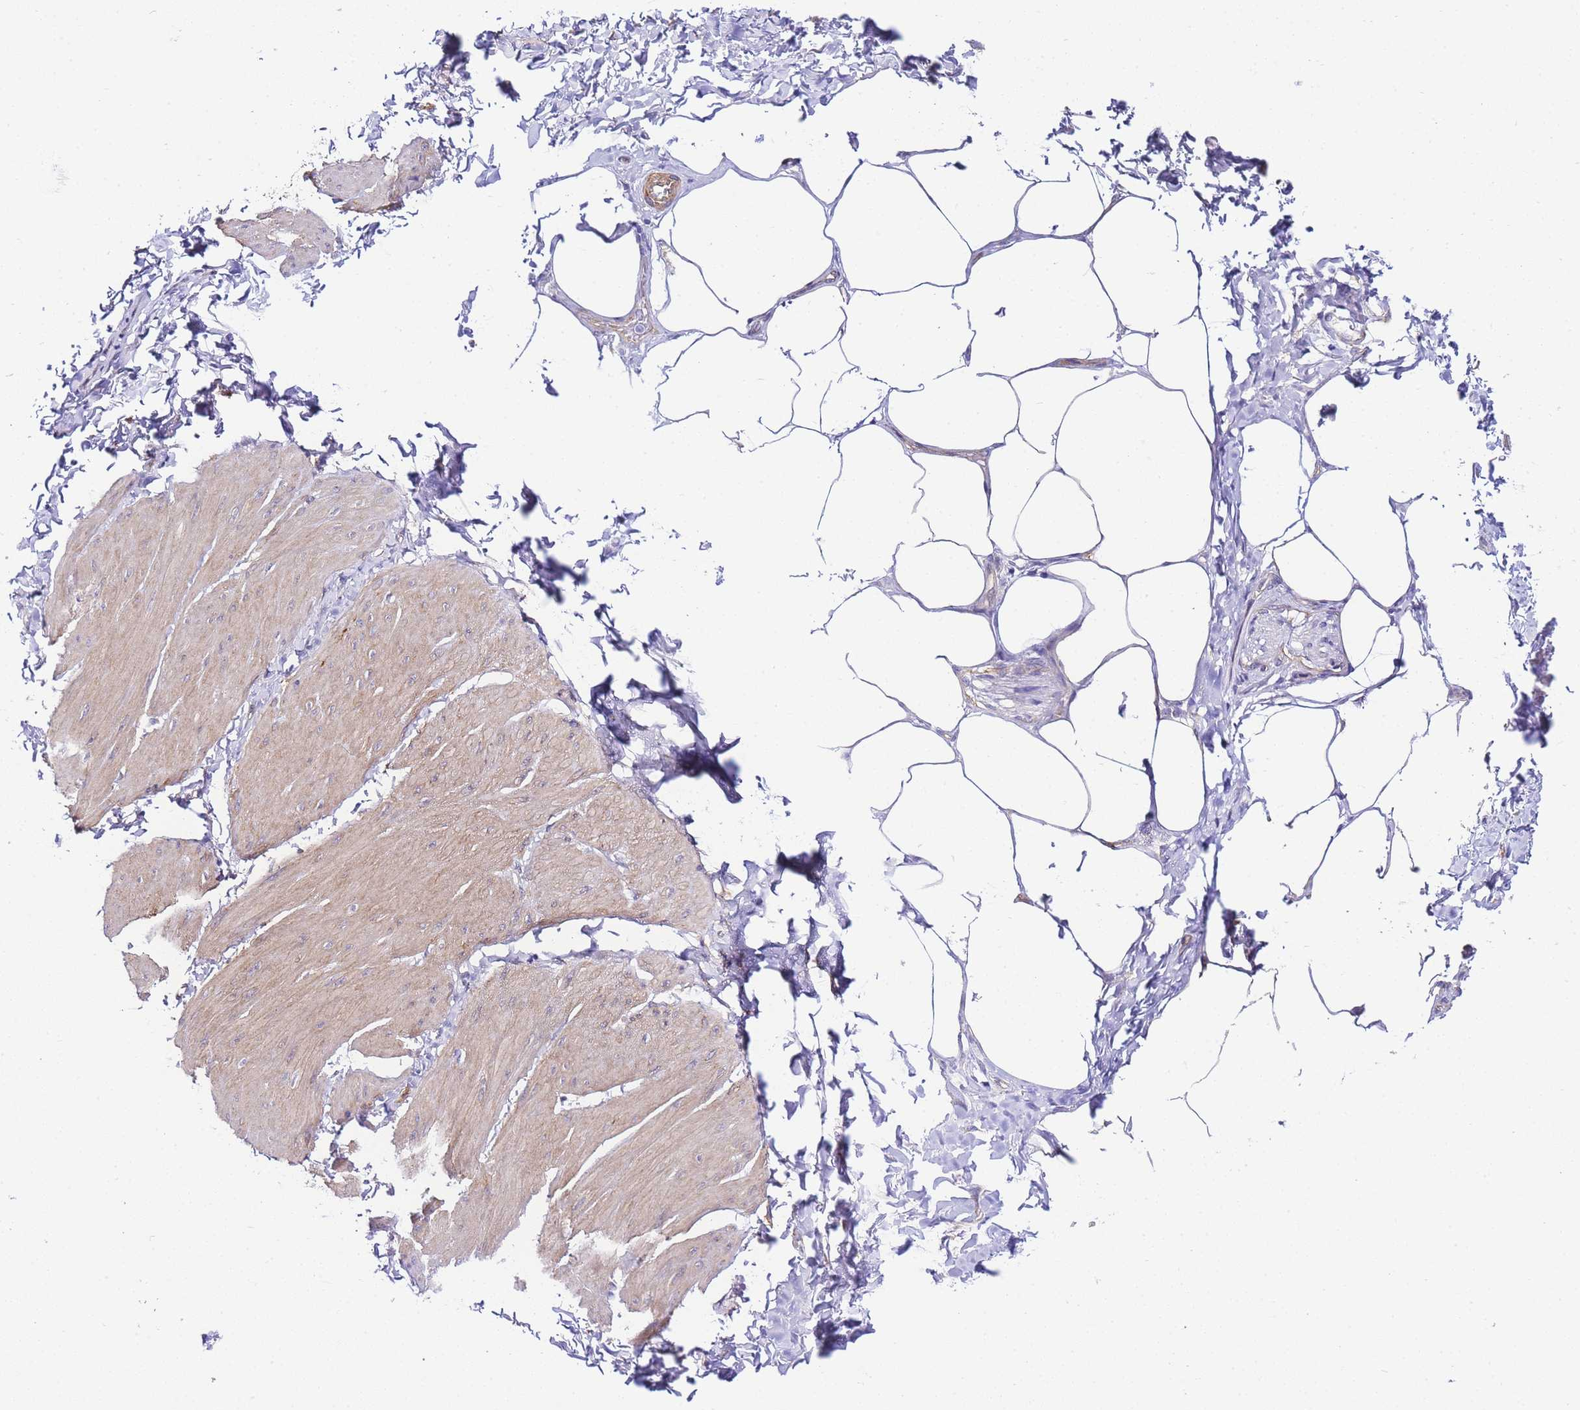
{"staining": {"intensity": "weak", "quantity": "25%-75%", "location": "cytoplasmic/membranous"}, "tissue": "smooth muscle", "cell_type": "Smooth muscle cells", "image_type": "normal", "snomed": [{"axis": "morphology", "description": "Urothelial carcinoma, High grade"}, {"axis": "topography", "description": "Urinary bladder"}], "caption": "DAB (3,3'-diaminobenzidine) immunohistochemical staining of benign smooth muscle demonstrates weak cytoplasmic/membranous protein staining in about 25%-75% of smooth muscle cells. The staining was performed using DAB to visualize the protein expression in brown, while the nuclei were stained in blue with hematoxylin (Magnification: 20x).", "gene": "PDCD7", "patient": {"sex": "male", "age": 46}}